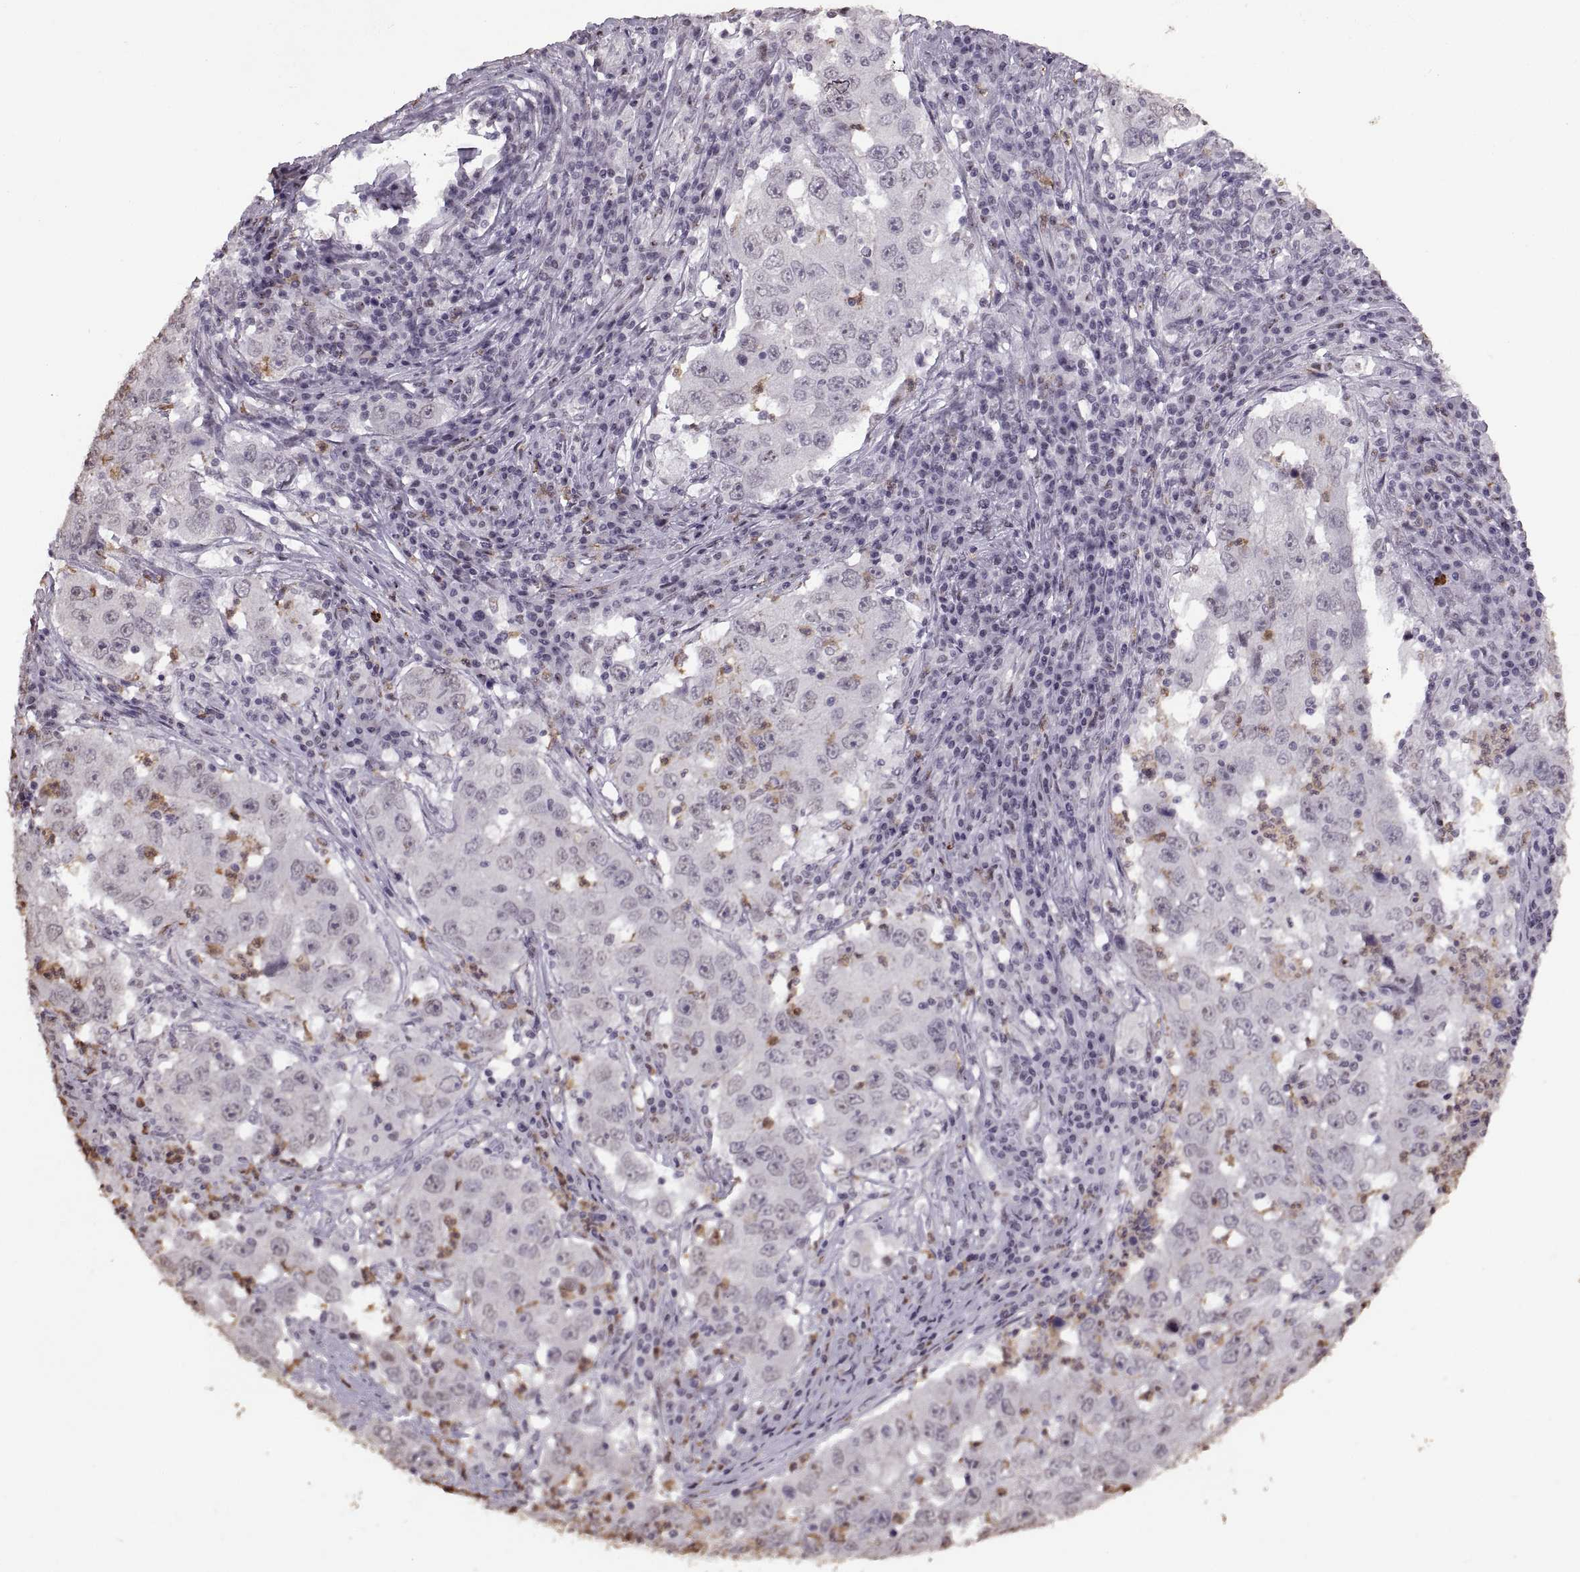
{"staining": {"intensity": "negative", "quantity": "none", "location": "none"}, "tissue": "lung cancer", "cell_type": "Tumor cells", "image_type": "cancer", "snomed": [{"axis": "morphology", "description": "Adenocarcinoma, NOS"}, {"axis": "topography", "description": "Lung"}], "caption": "The IHC histopathology image has no significant positivity in tumor cells of lung adenocarcinoma tissue.", "gene": "PALS1", "patient": {"sex": "male", "age": 73}}